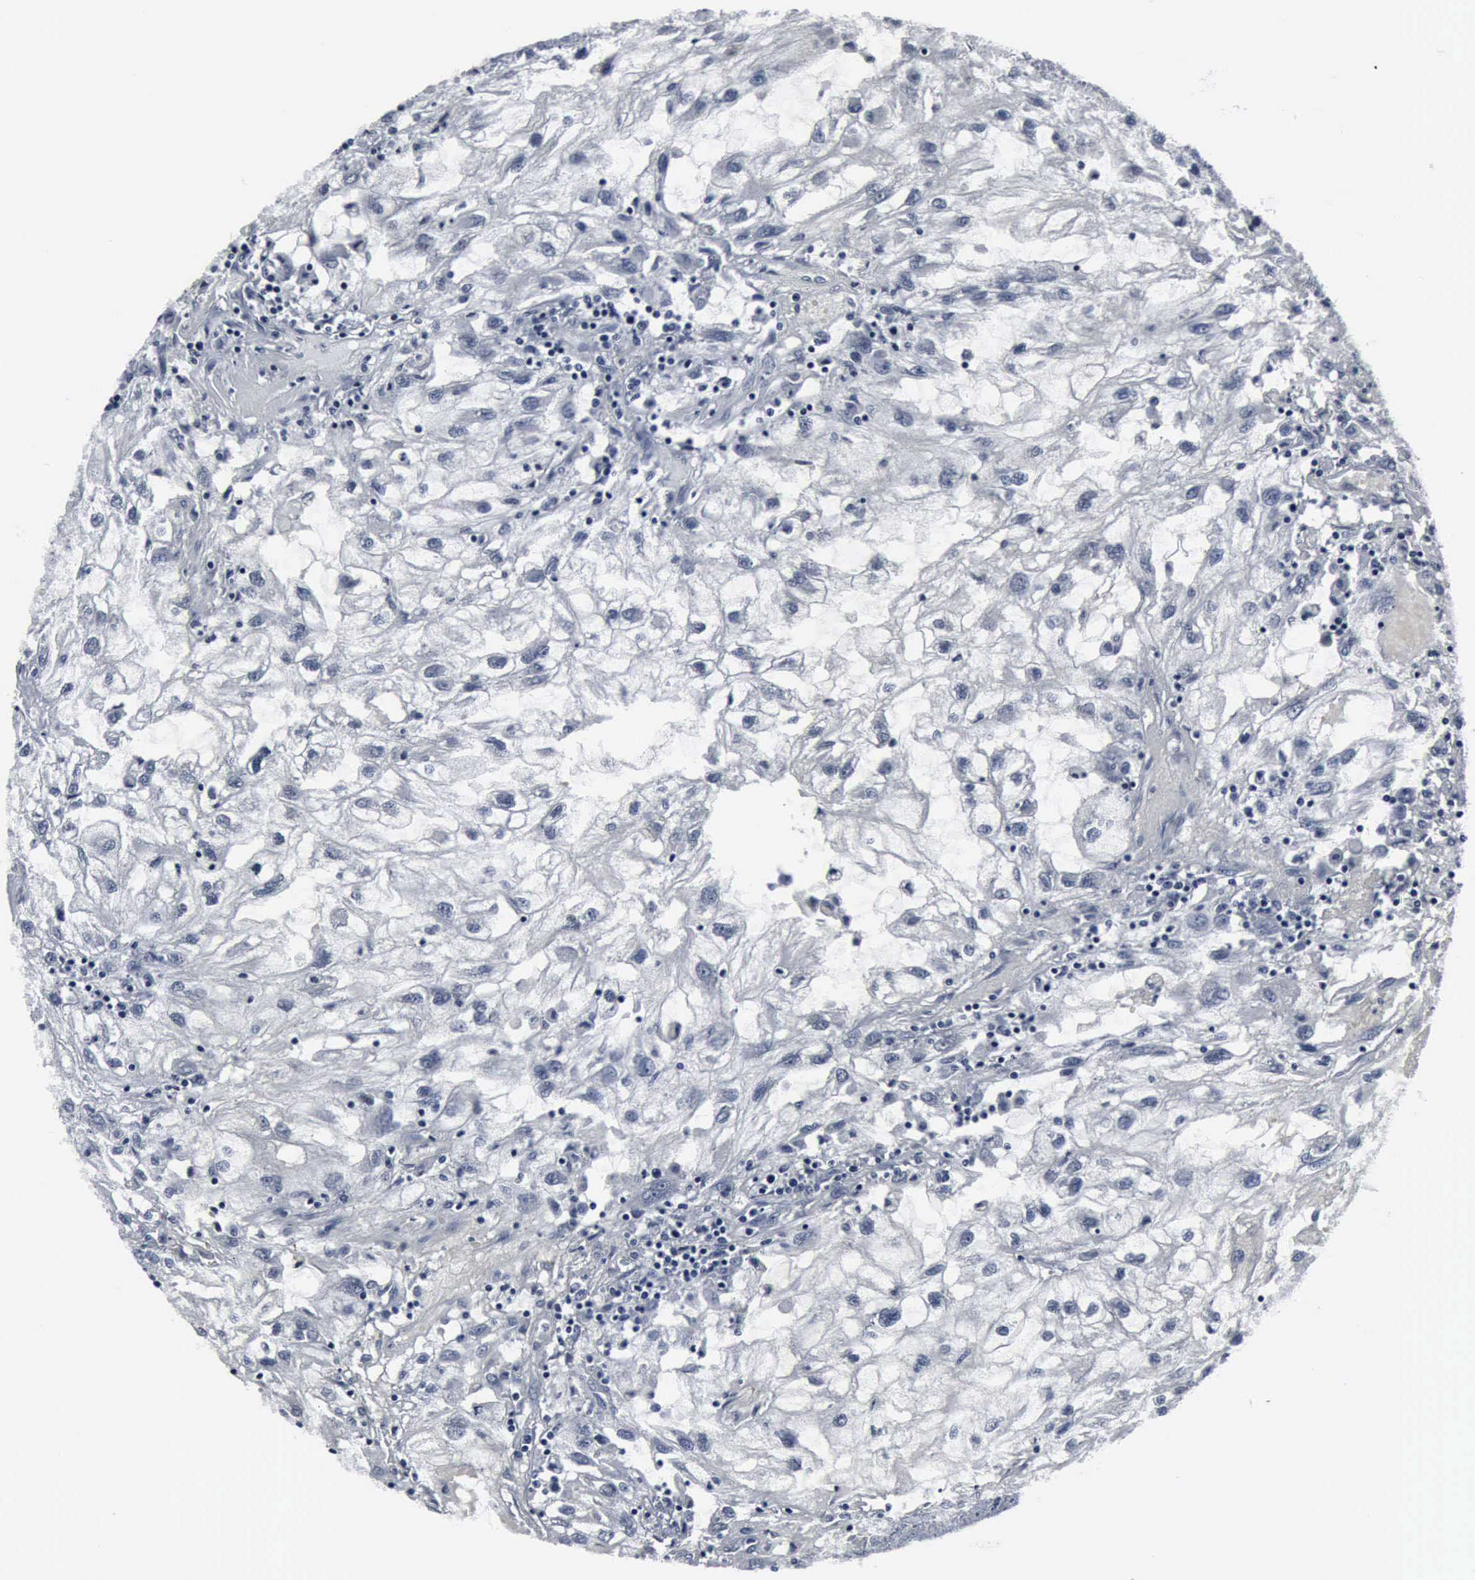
{"staining": {"intensity": "negative", "quantity": "none", "location": "none"}, "tissue": "renal cancer", "cell_type": "Tumor cells", "image_type": "cancer", "snomed": [{"axis": "morphology", "description": "Normal tissue, NOS"}, {"axis": "morphology", "description": "Adenocarcinoma, NOS"}, {"axis": "topography", "description": "Kidney"}], "caption": "An image of renal adenocarcinoma stained for a protein exhibits no brown staining in tumor cells.", "gene": "SNAP25", "patient": {"sex": "male", "age": 71}}